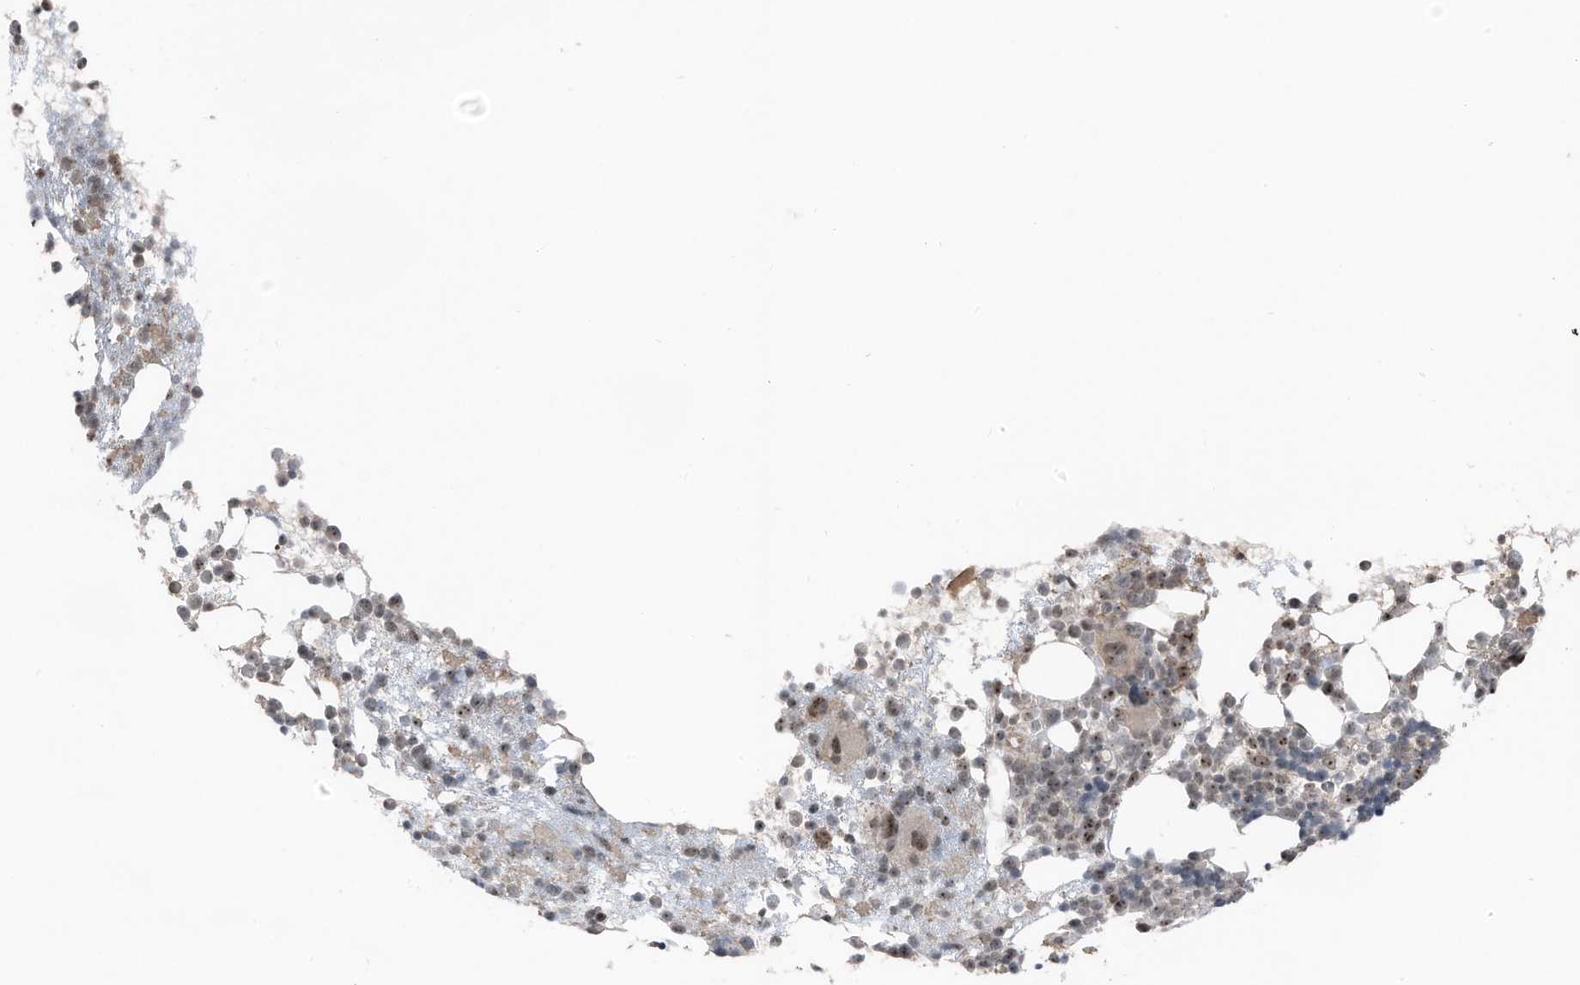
{"staining": {"intensity": "moderate", "quantity": "25%-75%", "location": "cytoplasmic/membranous,nuclear"}, "tissue": "bone marrow", "cell_type": "Hematopoietic cells", "image_type": "normal", "snomed": [{"axis": "morphology", "description": "Normal tissue, NOS"}, {"axis": "topography", "description": "Bone marrow"}], "caption": "This is a photomicrograph of immunohistochemistry (IHC) staining of unremarkable bone marrow, which shows moderate staining in the cytoplasmic/membranous,nuclear of hematopoietic cells.", "gene": "UTP3", "patient": {"sex": "female", "age": 57}}